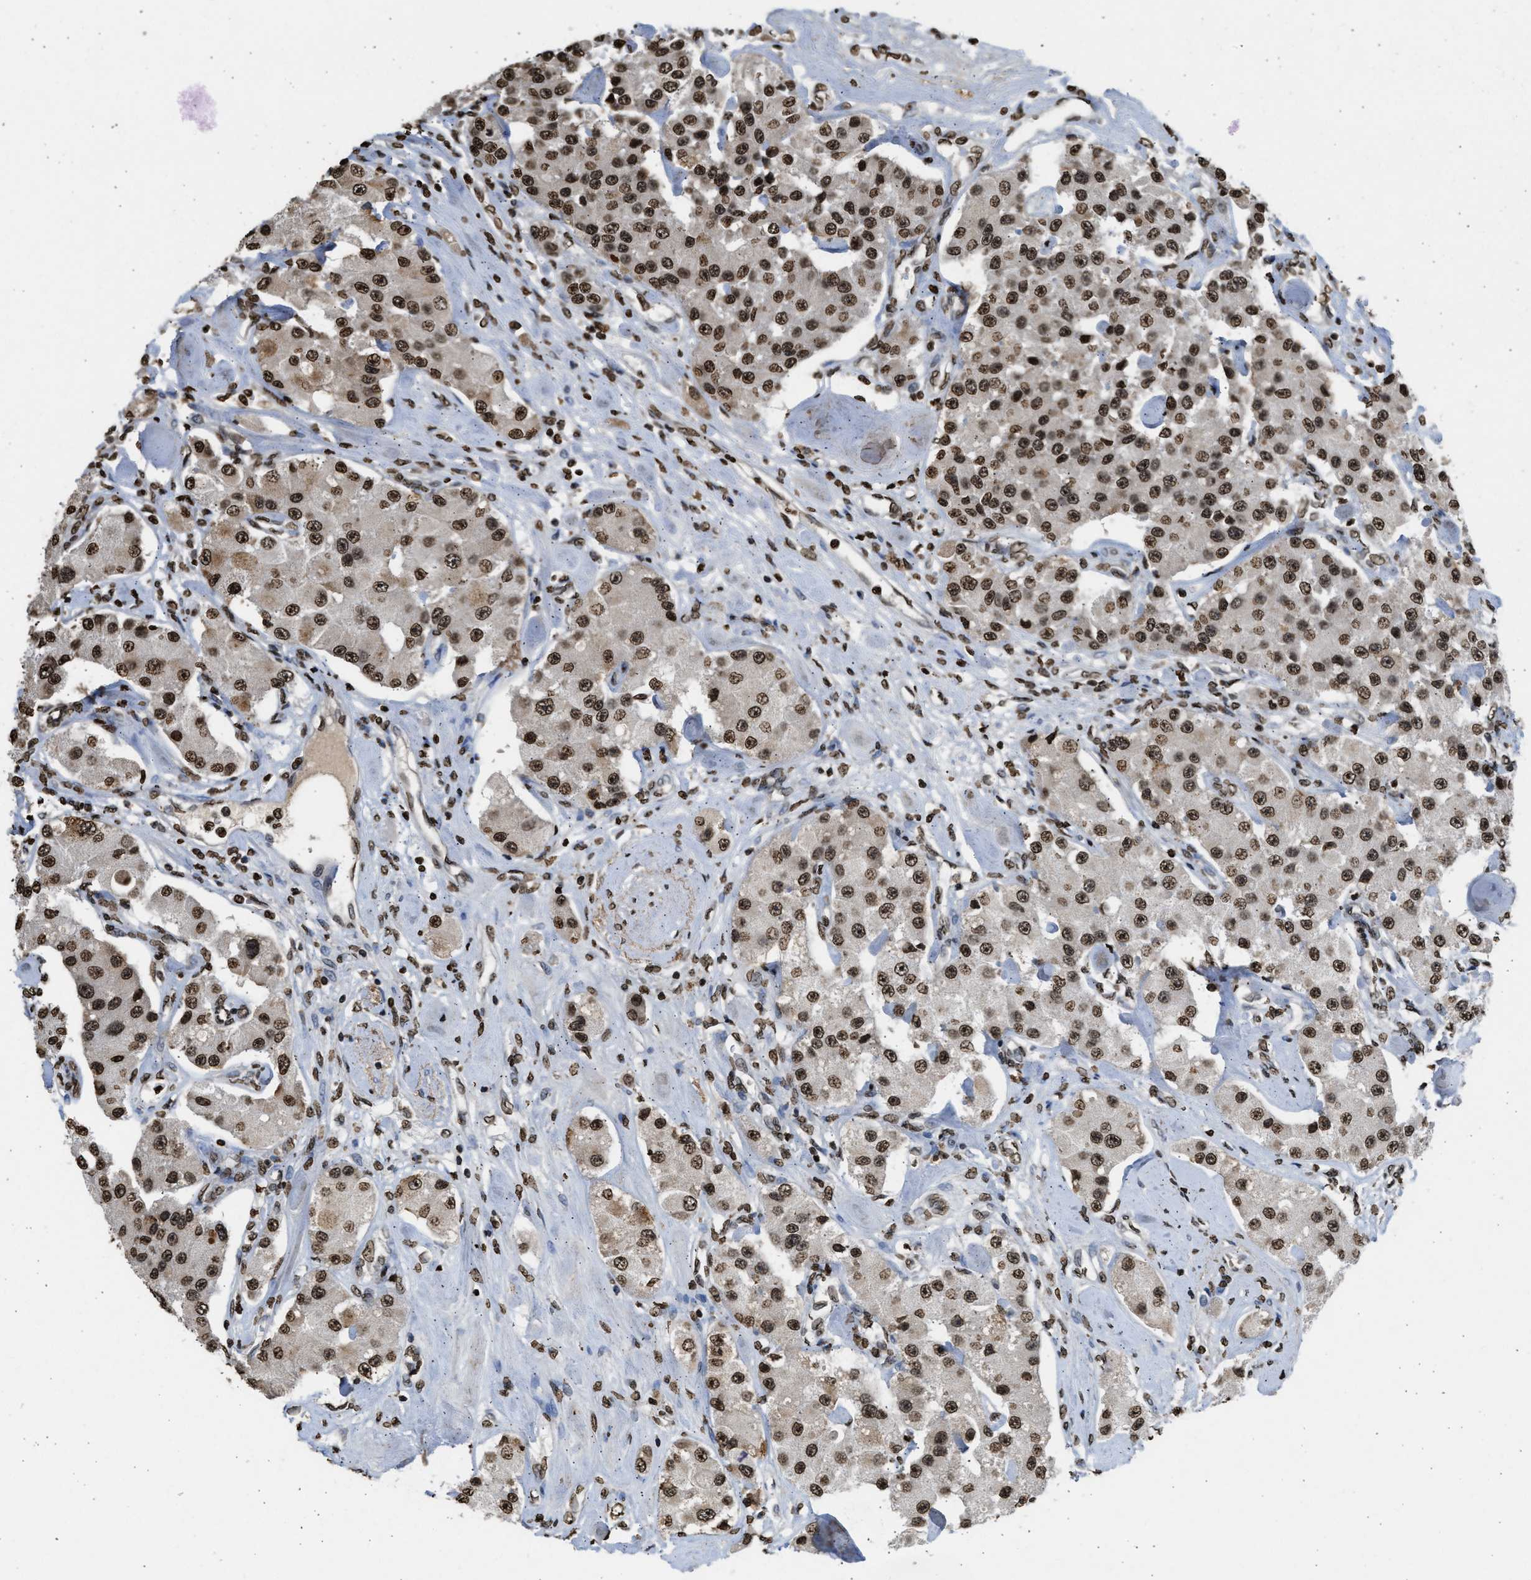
{"staining": {"intensity": "strong", "quantity": ">75%", "location": "nuclear"}, "tissue": "carcinoid", "cell_type": "Tumor cells", "image_type": "cancer", "snomed": [{"axis": "morphology", "description": "Carcinoid, malignant, NOS"}, {"axis": "topography", "description": "Pancreas"}], "caption": "A high amount of strong nuclear positivity is identified in about >75% of tumor cells in carcinoid tissue.", "gene": "RRAGC", "patient": {"sex": "male", "age": 41}}